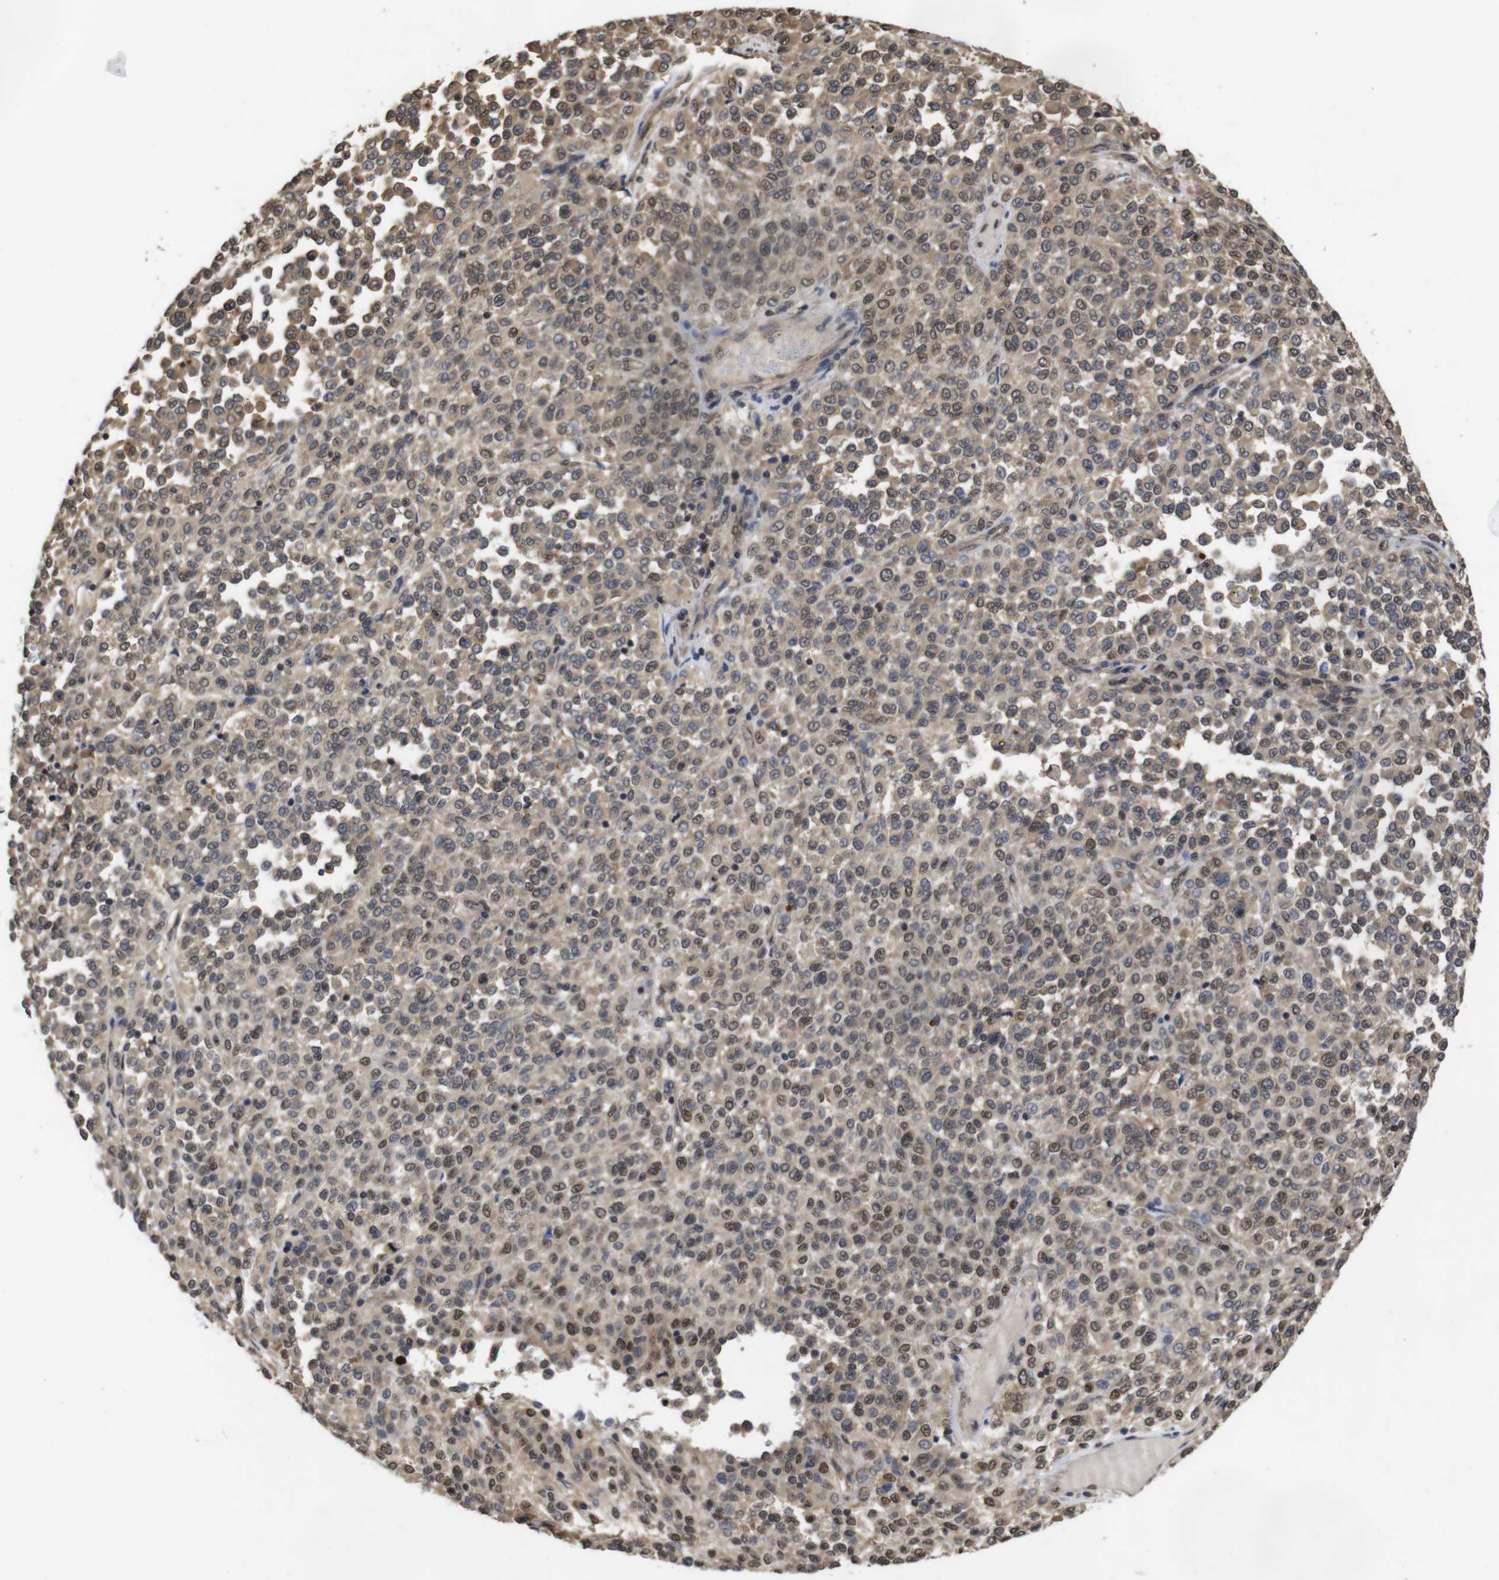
{"staining": {"intensity": "moderate", "quantity": ">75%", "location": "cytoplasmic/membranous,nuclear"}, "tissue": "melanoma", "cell_type": "Tumor cells", "image_type": "cancer", "snomed": [{"axis": "morphology", "description": "Malignant melanoma, Metastatic site"}, {"axis": "topography", "description": "Pancreas"}], "caption": "Melanoma stained with a brown dye shows moderate cytoplasmic/membranous and nuclear positive positivity in approximately >75% of tumor cells.", "gene": "SUMO3", "patient": {"sex": "female", "age": 30}}